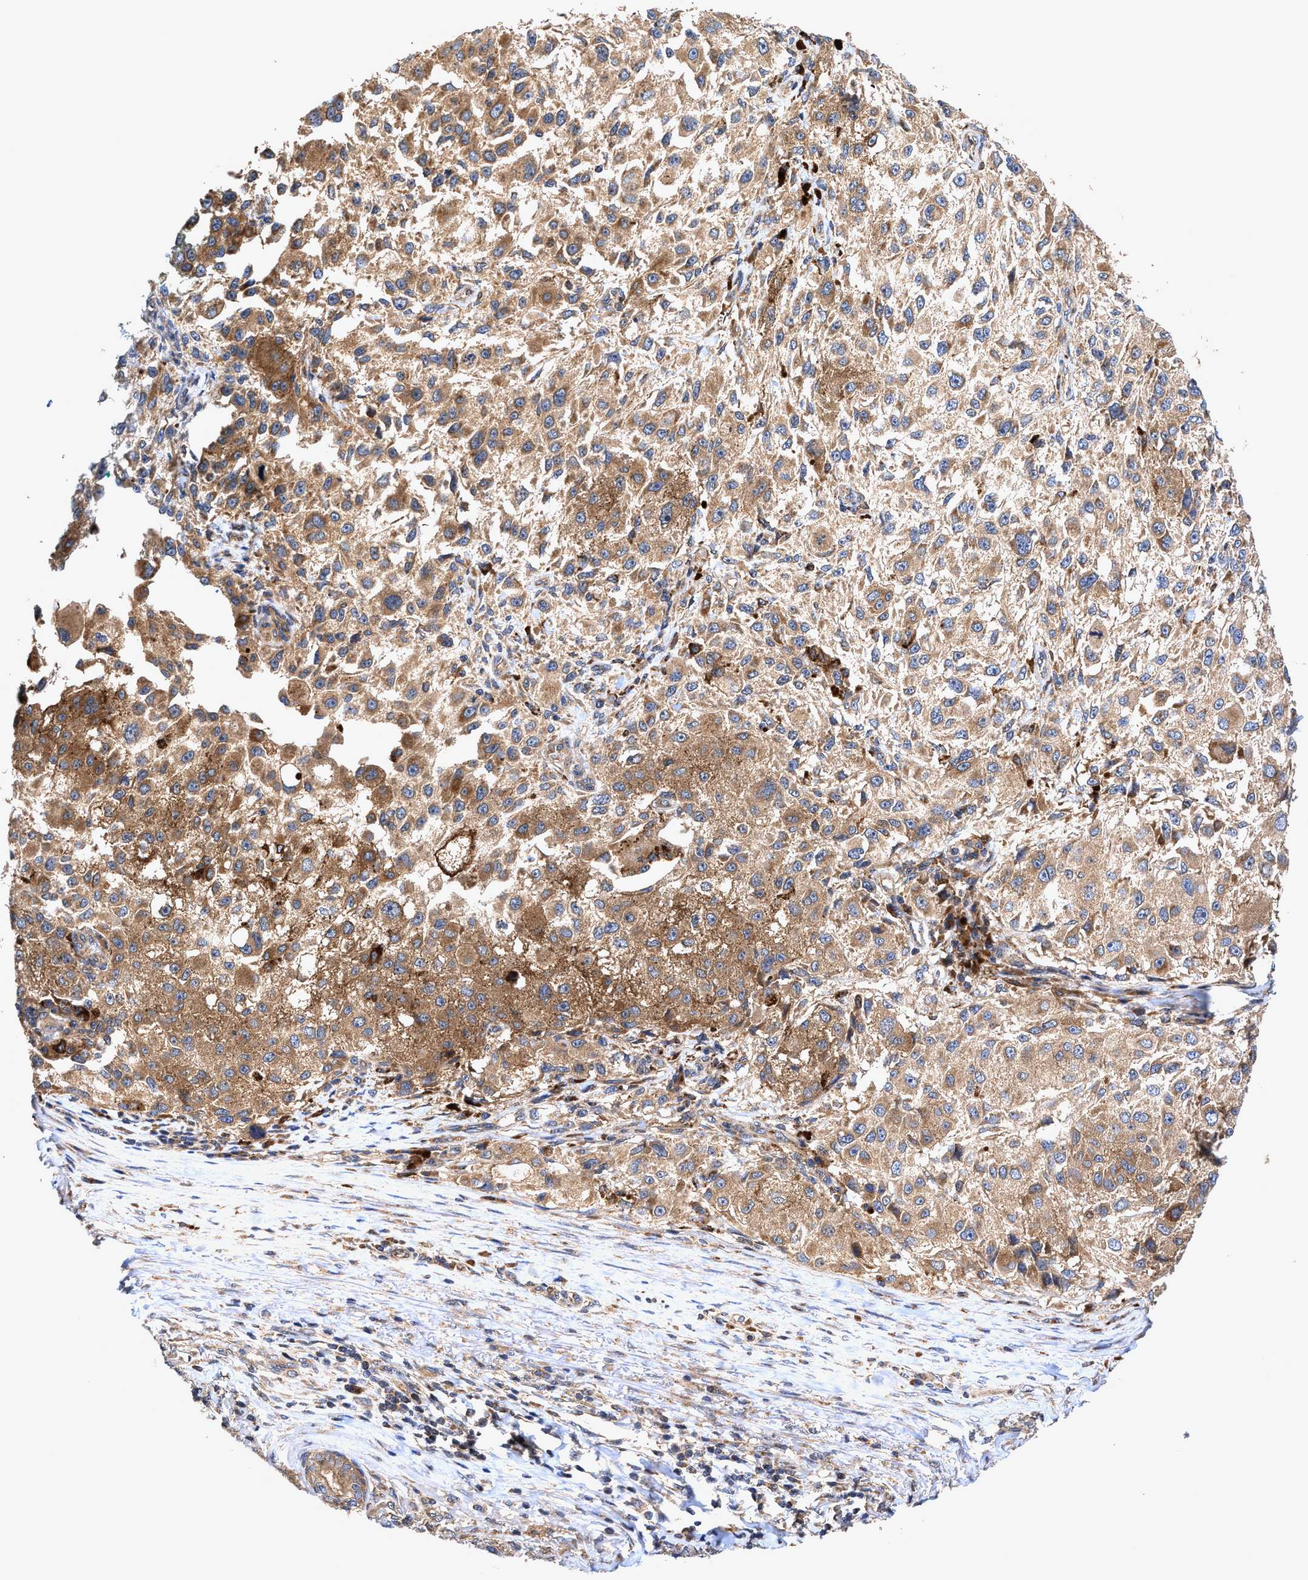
{"staining": {"intensity": "moderate", "quantity": ">75%", "location": "cytoplasmic/membranous"}, "tissue": "melanoma", "cell_type": "Tumor cells", "image_type": "cancer", "snomed": [{"axis": "morphology", "description": "Necrosis, NOS"}, {"axis": "morphology", "description": "Malignant melanoma, NOS"}, {"axis": "topography", "description": "Skin"}], "caption": "The photomicrograph reveals a brown stain indicating the presence of a protein in the cytoplasmic/membranous of tumor cells in malignant melanoma.", "gene": "EFNA4", "patient": {"sex": "female", "age": 87}}